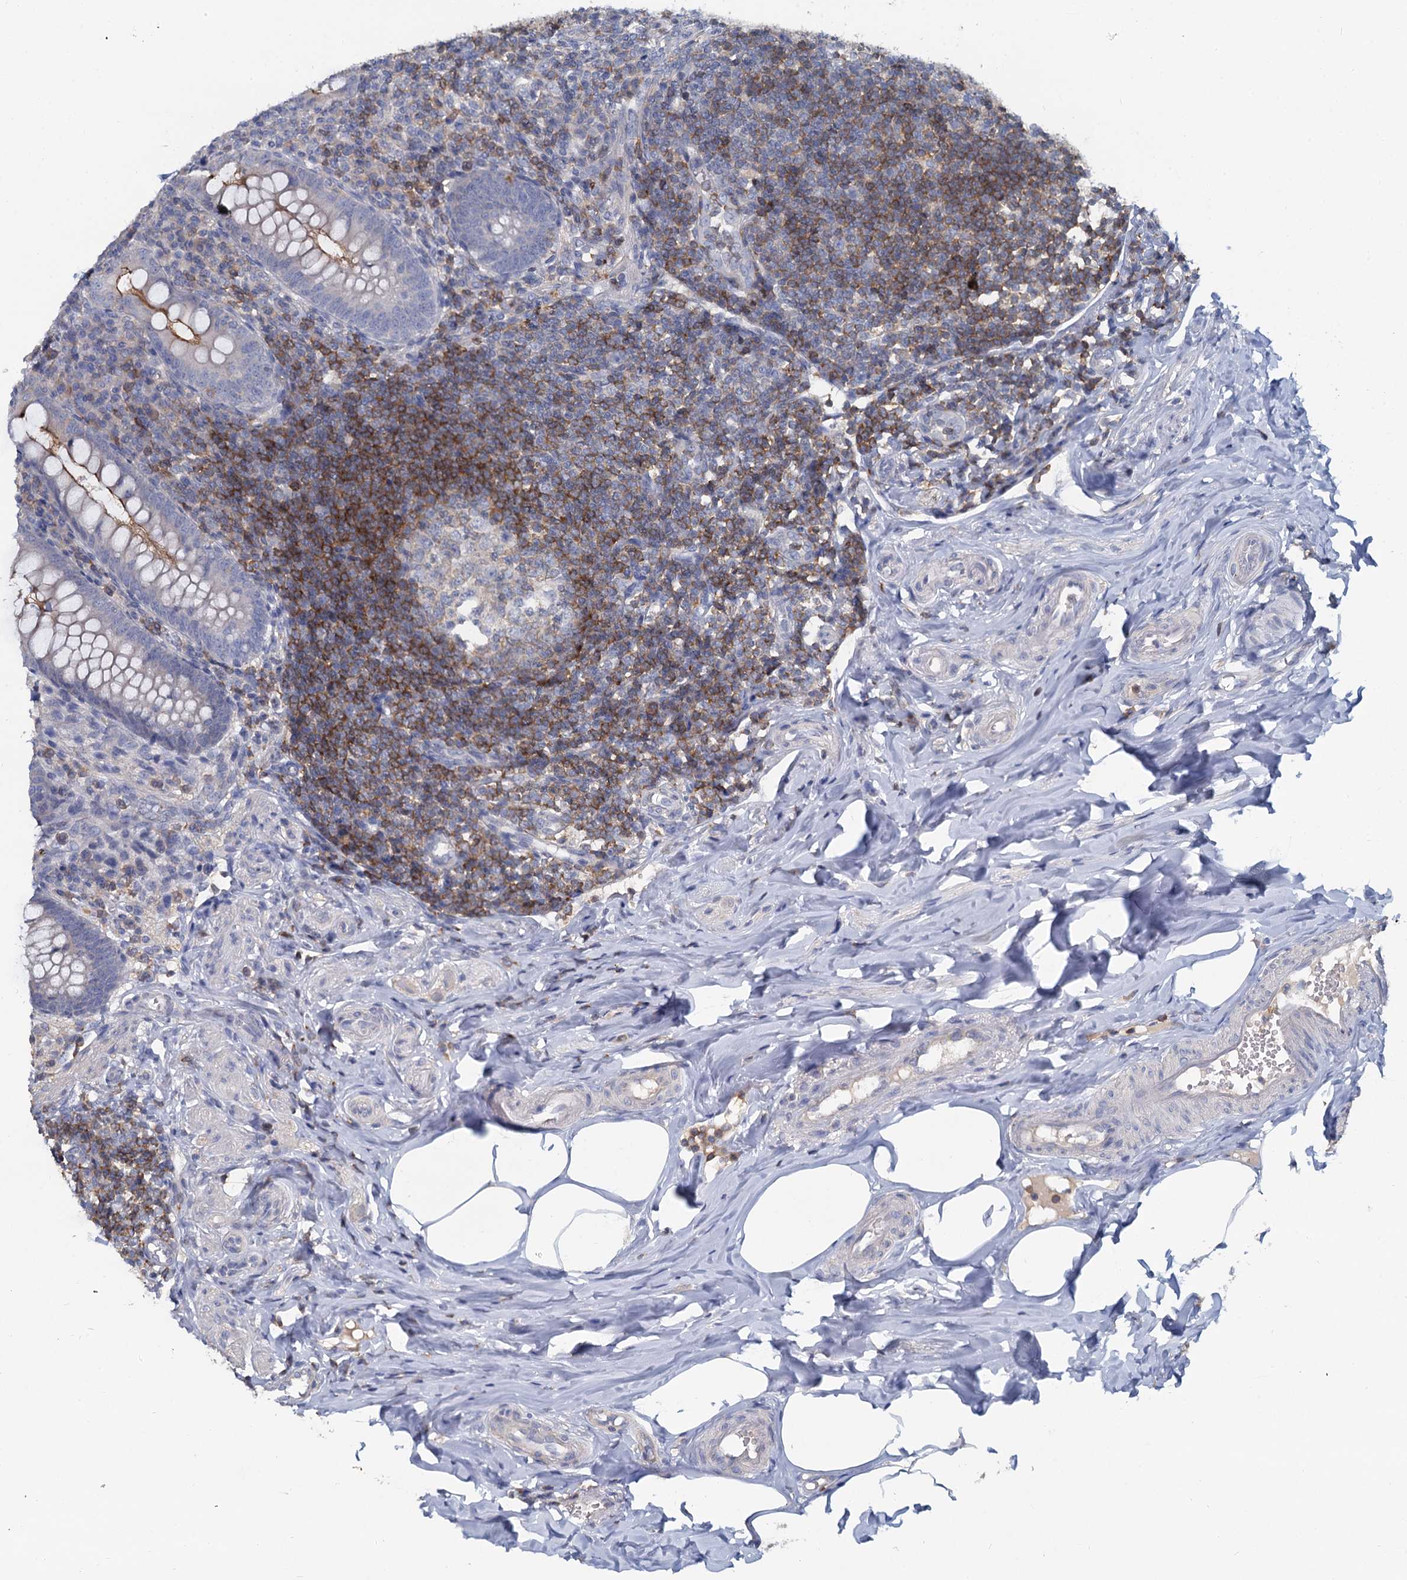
{"staining": {"intensity": "moderate", "quantity": "25%-75%", "location": "cytoplasmic/membranous"}, "tissue": "appendix", "cell_type": "Glandular cells", "image_type": "normal", "snomed": [{"axis": "morphology", "description": "Normal tissue, NOS"}, {"axis": "topography", "description": "Appendix"}], "caption": "Brown immunohistochemical staining in normal human appendix shows moderate cytoplasmic/membranous staining in about 25%-75% of glandular cells.", "gene": "ACSM3", "patient": {"sex": "female", "age": 33}}